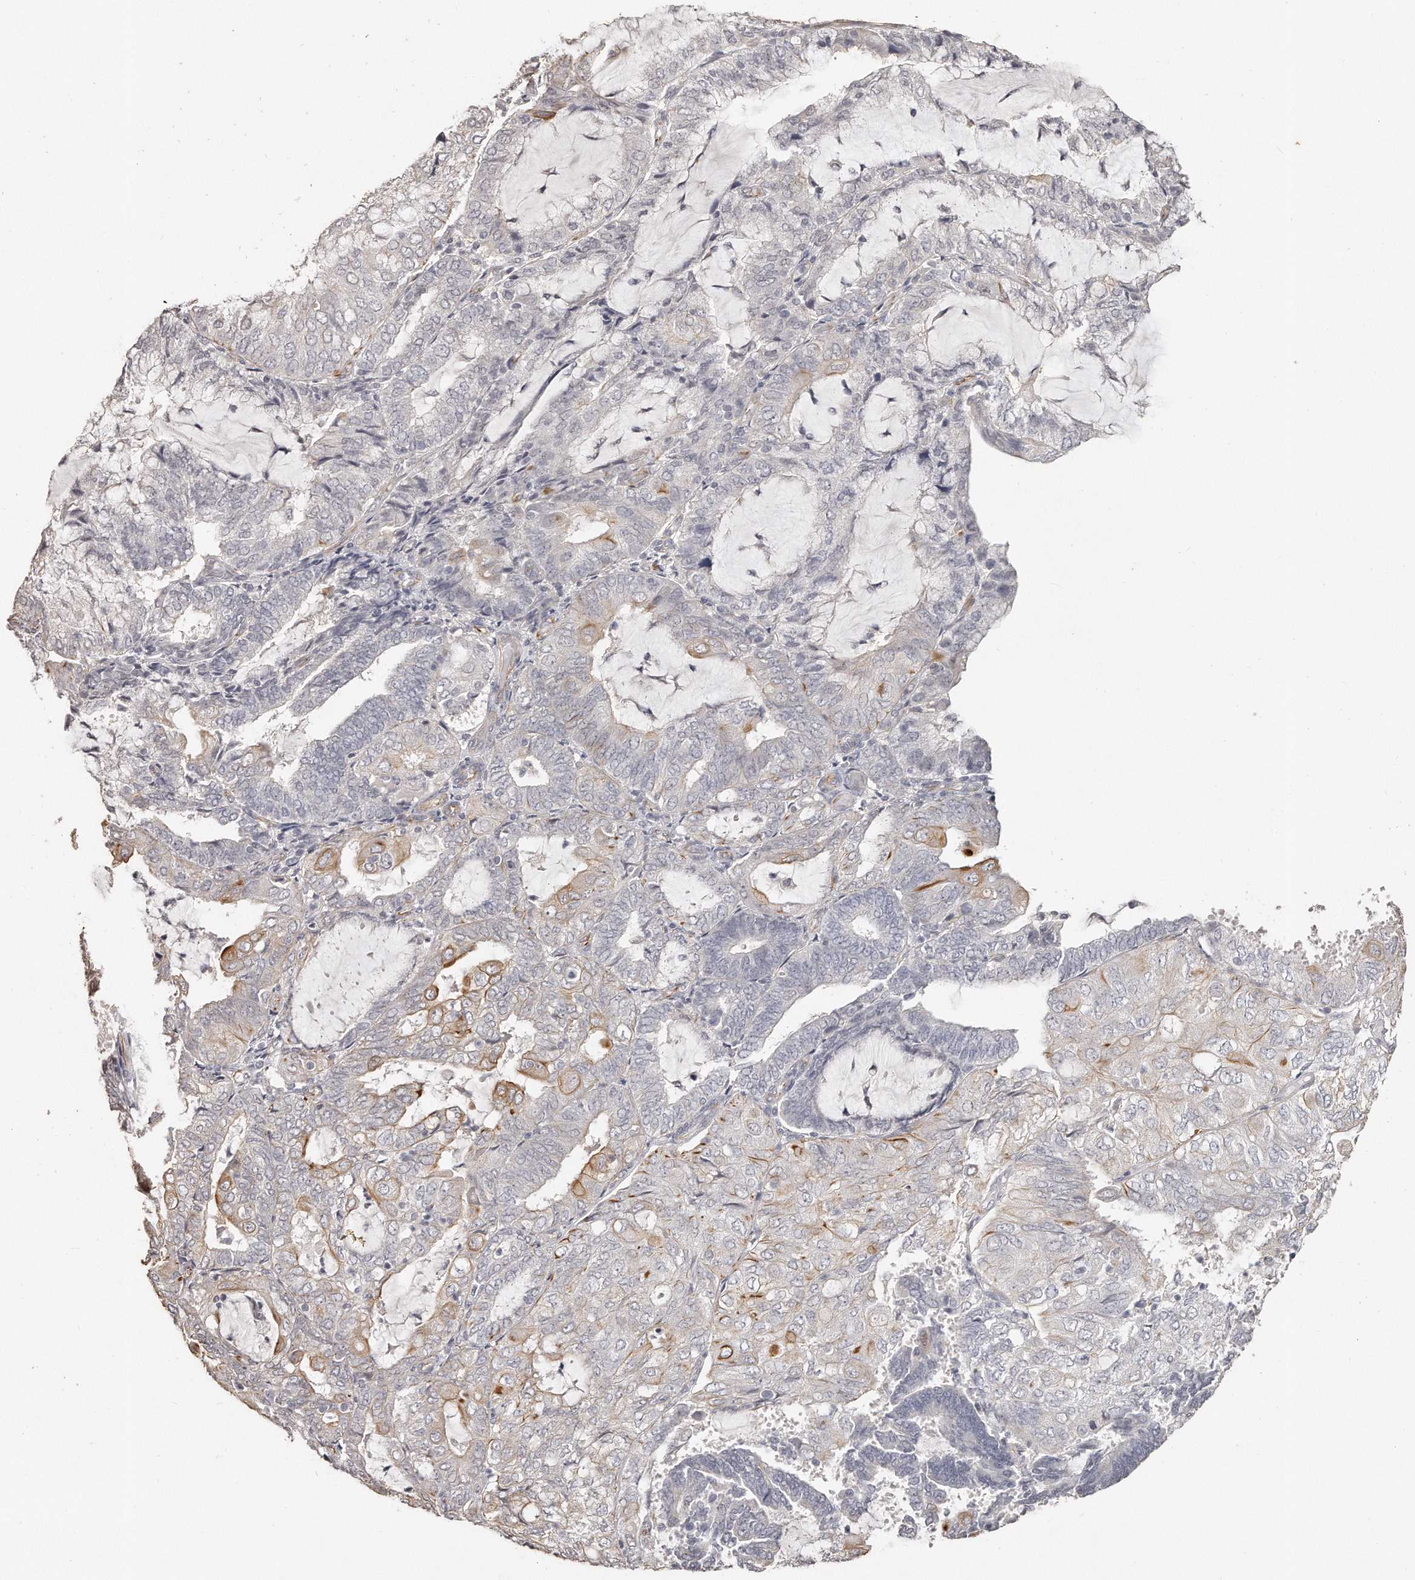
{"staining": {"intensity": "moderate", "quantity": "<25%", "location": "cytoplasmic/membranous"}, "tissue": "endometrial cancer", "cell_type": "Tumor cells", "image_type": "cancer", "snomed": [{"axis": "morphology", "description": "Adenocarcinoma, NOS"}, {"axis": "topography", "description": "Endometrium"}], "caption": "Adenocarcinoma (endometrial) tissue shows moderate cytoplasmic/membranous positivity in approximately <25% of tumor cells", "gene": "ZYG11A", "patient": {"sex": "female", "age": 81}}